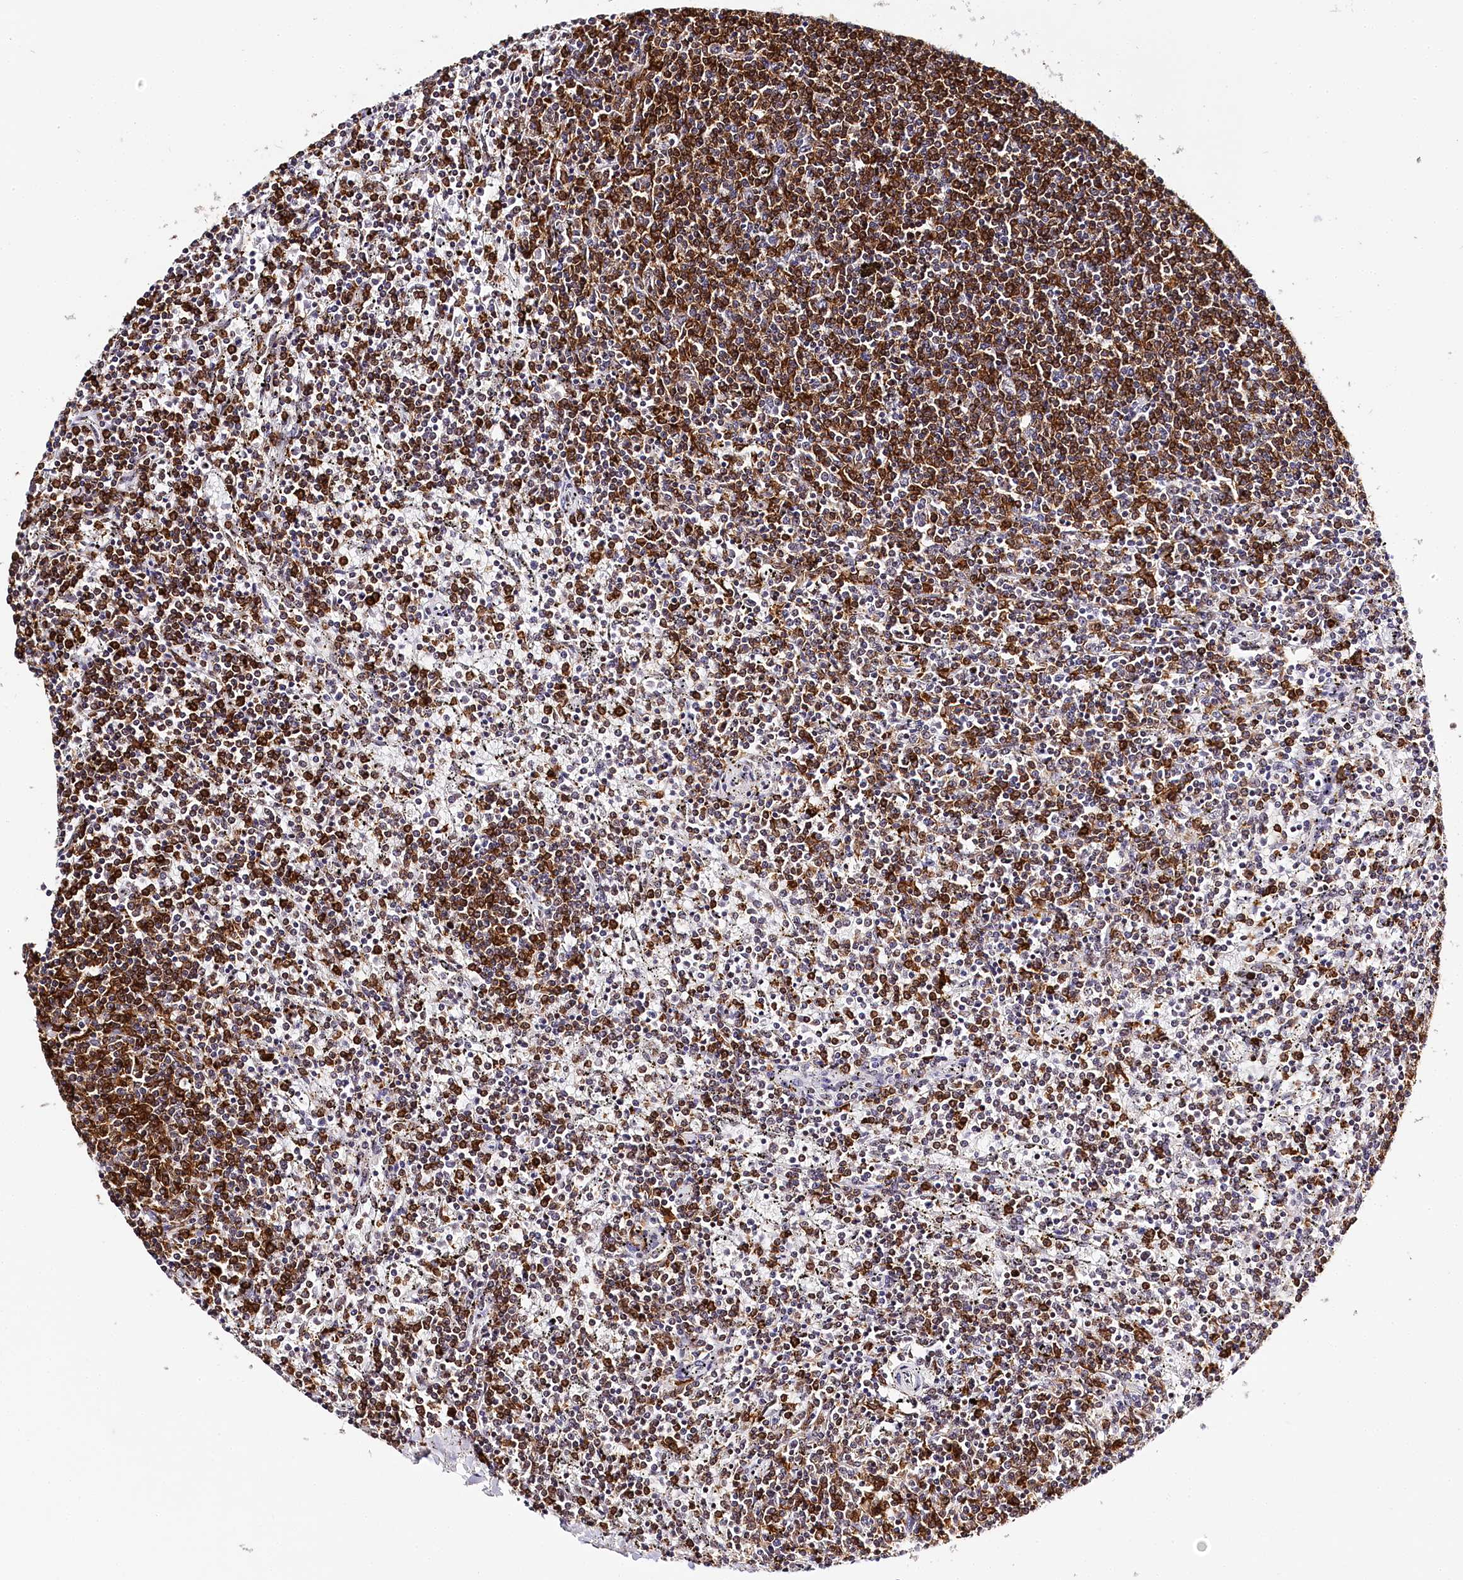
{"staining": {"intensity": "strong", "quantity": "25%-75%", "location": "cytoplasmic/membranous"}, "tissue": "lymphoma", "cell_type": "Tumor cells", "image_type": "cancer", "snomed": [{"axis": "morphology", "description": "Malignant lymphoma, non-Hodgkin's type, Low grade"}, {"axis": "topography", "description": "Spleen"}], "caption": "Strong cytoplasmic/membranous expression is appreciated in approximately 25%-75% of tumor cells in lymphoma.", "gene": "BARD1", "patient": {"sex": "female", "age": 50}}